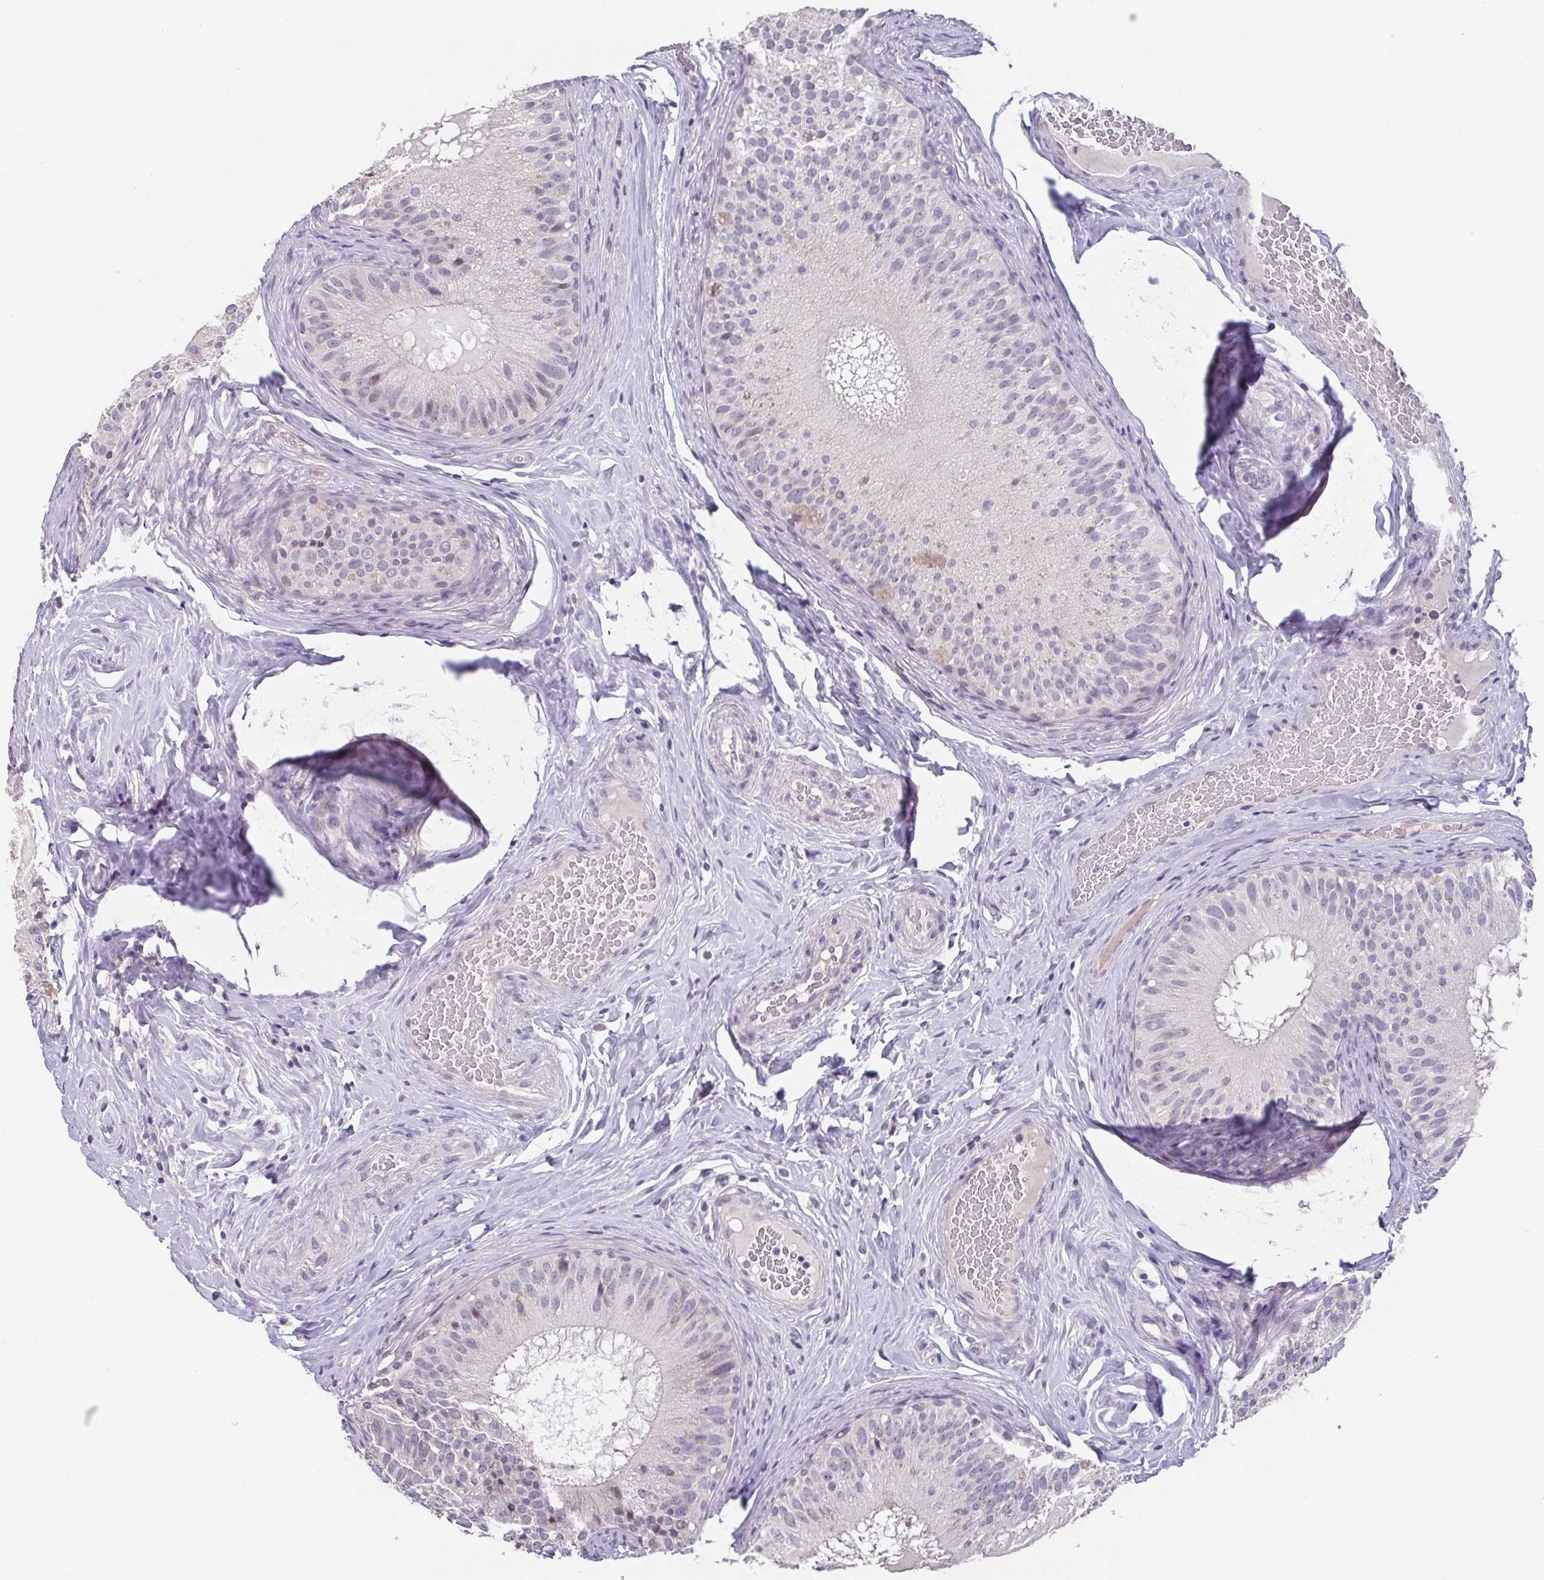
{"staining": {"intensity": "weak", "quantity": "<25%", "location": "cytoplasmic/membranous"}, "tissue": "epididymis", "cell_type": "Glandular cells", "image_type": "normal", "snomed": [{"axis": "morphology", "description": "Normal tissue, NOS"}, {"axis": "topography", "description": "Epididymis"}], "caption": "A high-resolution histopathology image shows immunohistochemistry staining of normal epididymis, which exhibits no significant staining in glandular cells.", "gene": "GHRL", "patient": {"sex": "male", "age": 34}}